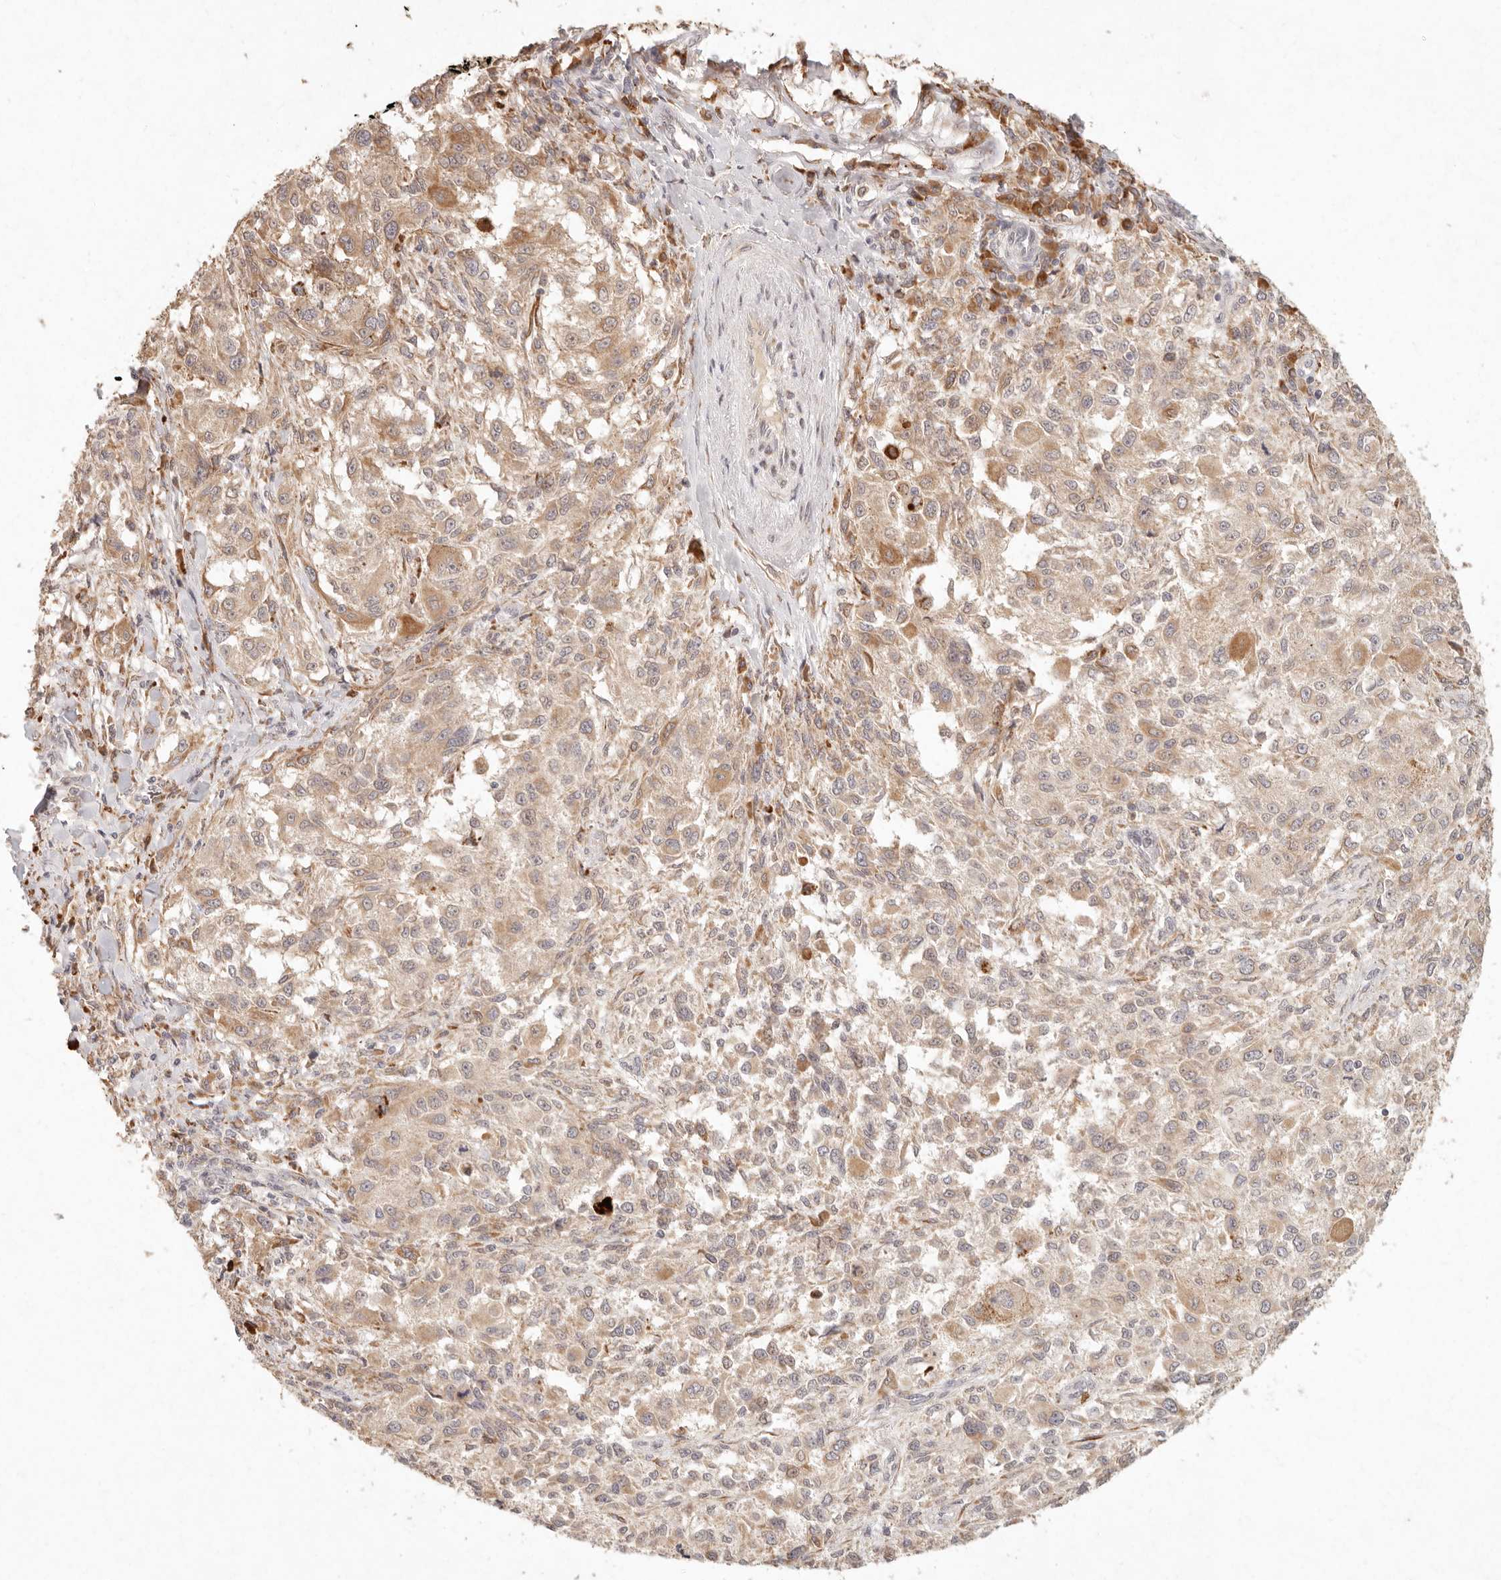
{"staining": {"intensity": "moderate", "quantity": "25%-75%", "location": "cytoplasmic/membranous"}, "tissue": "melanoma", "cell_type": "Tumor cells", "image_type": "cancer", "snomed": [{"axis": "morphology", "description": "Necrosis, NOS"}, {"axis": "morphology", "description": "Malignant melanoma, NOS"}, {"axis": "topography", "description": "Skin"}], "caption": "Immunohistochemical staining of human malignant melanoma demonstrates medium levels of moderate cytoplasmic/membranous protein expression in approximately 25%-75% of tumor cells.", "gene": "C1orf127", "patient": {"sex": "female", "age": 87}}